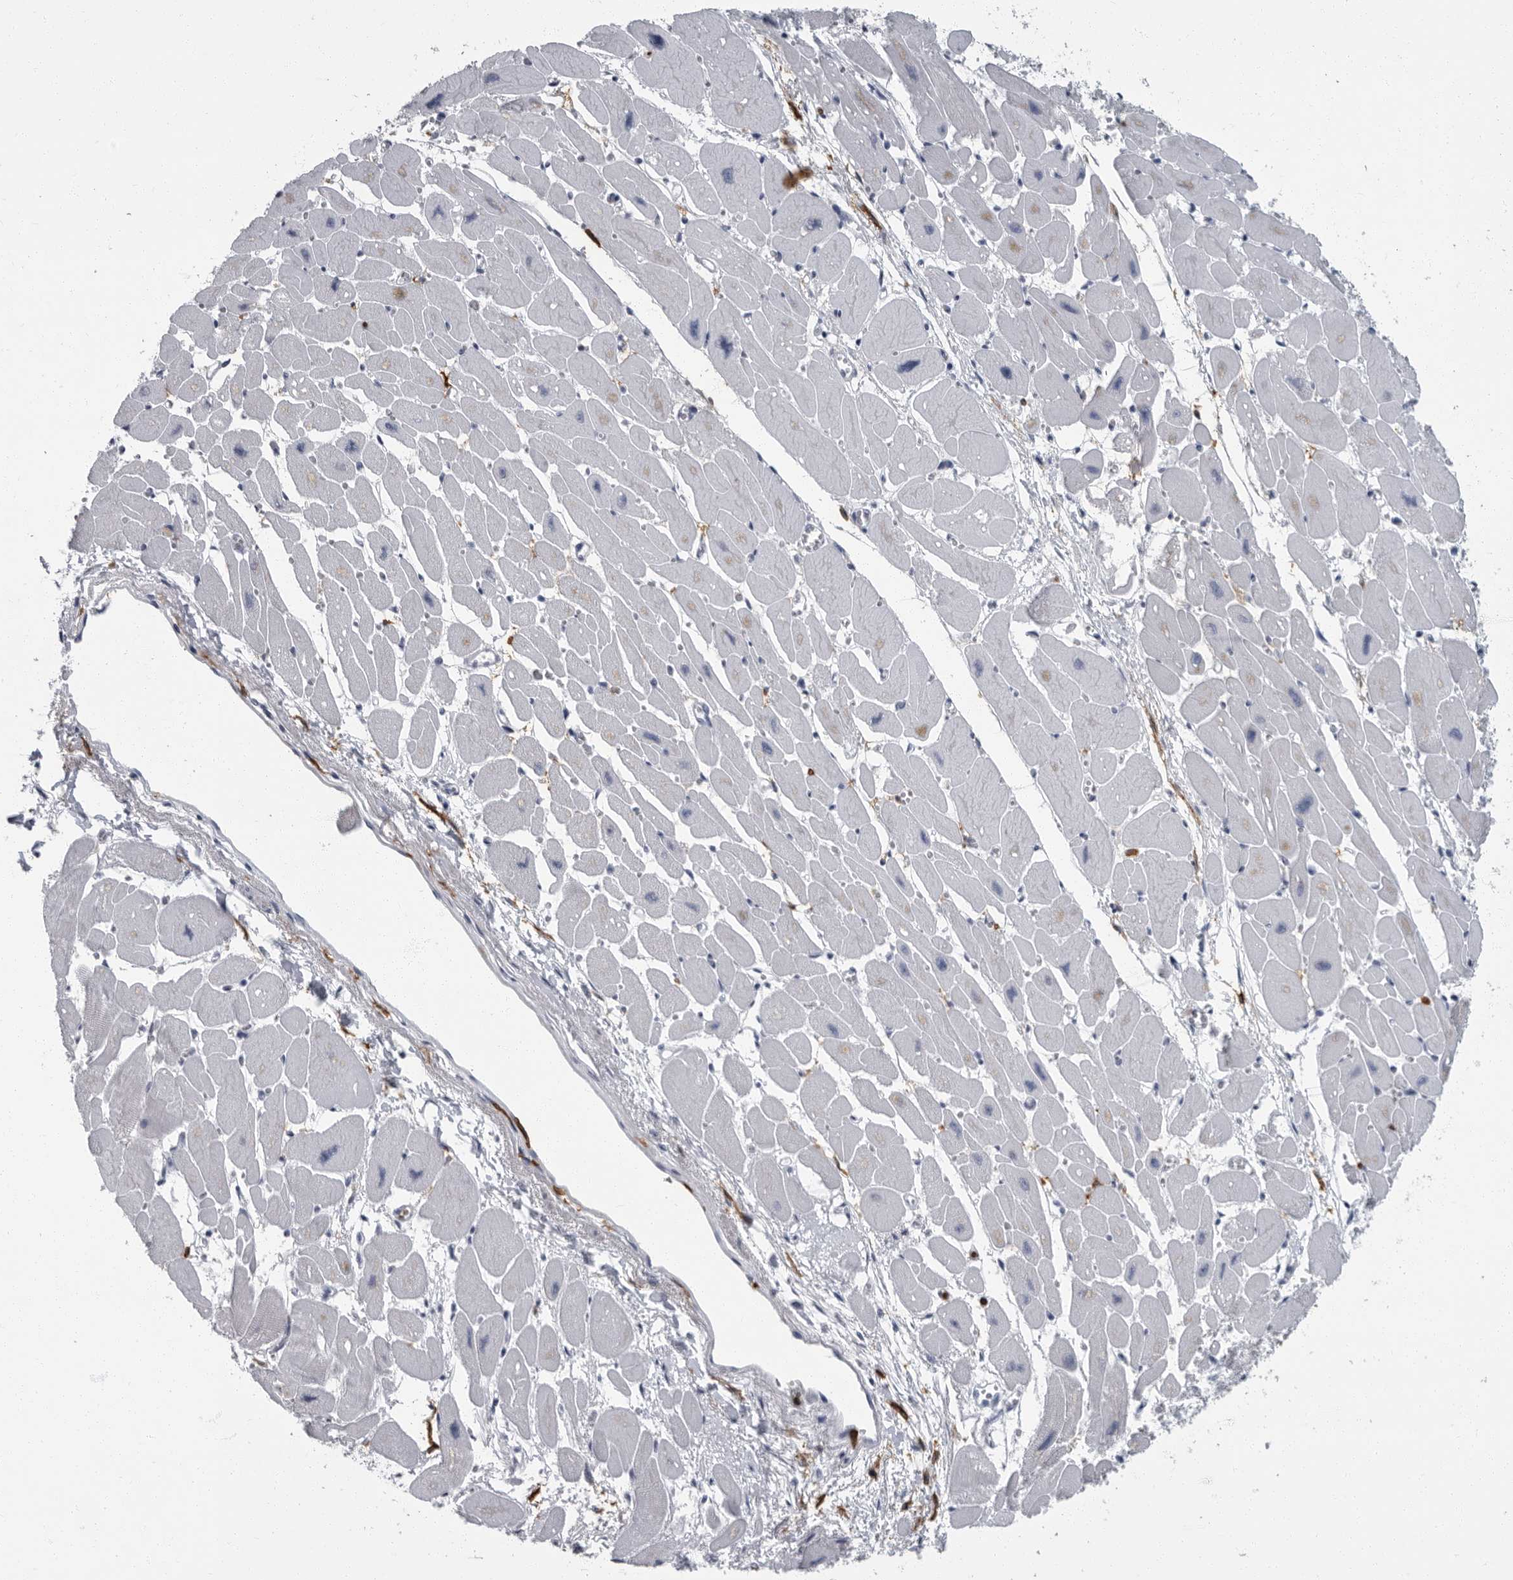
{"staining": {"intensity": "negative", "quantity": "none", "location": "none"}, "tissue": "heart muscle", "cell_type": "Cardiomyocytes", "image_type": "normal", "snomed": [{"axis": "morphology", "description": "Normal tissue, NOS"}, {"axis": "topography", "description": "Heart"}], "caption": "A histopathology image of heart muscle stained for a protein demonstrates no brown staining in cardiomyocytes.", "gene": "FCER1G", "patient": {"sex": "female", "age": 54}}